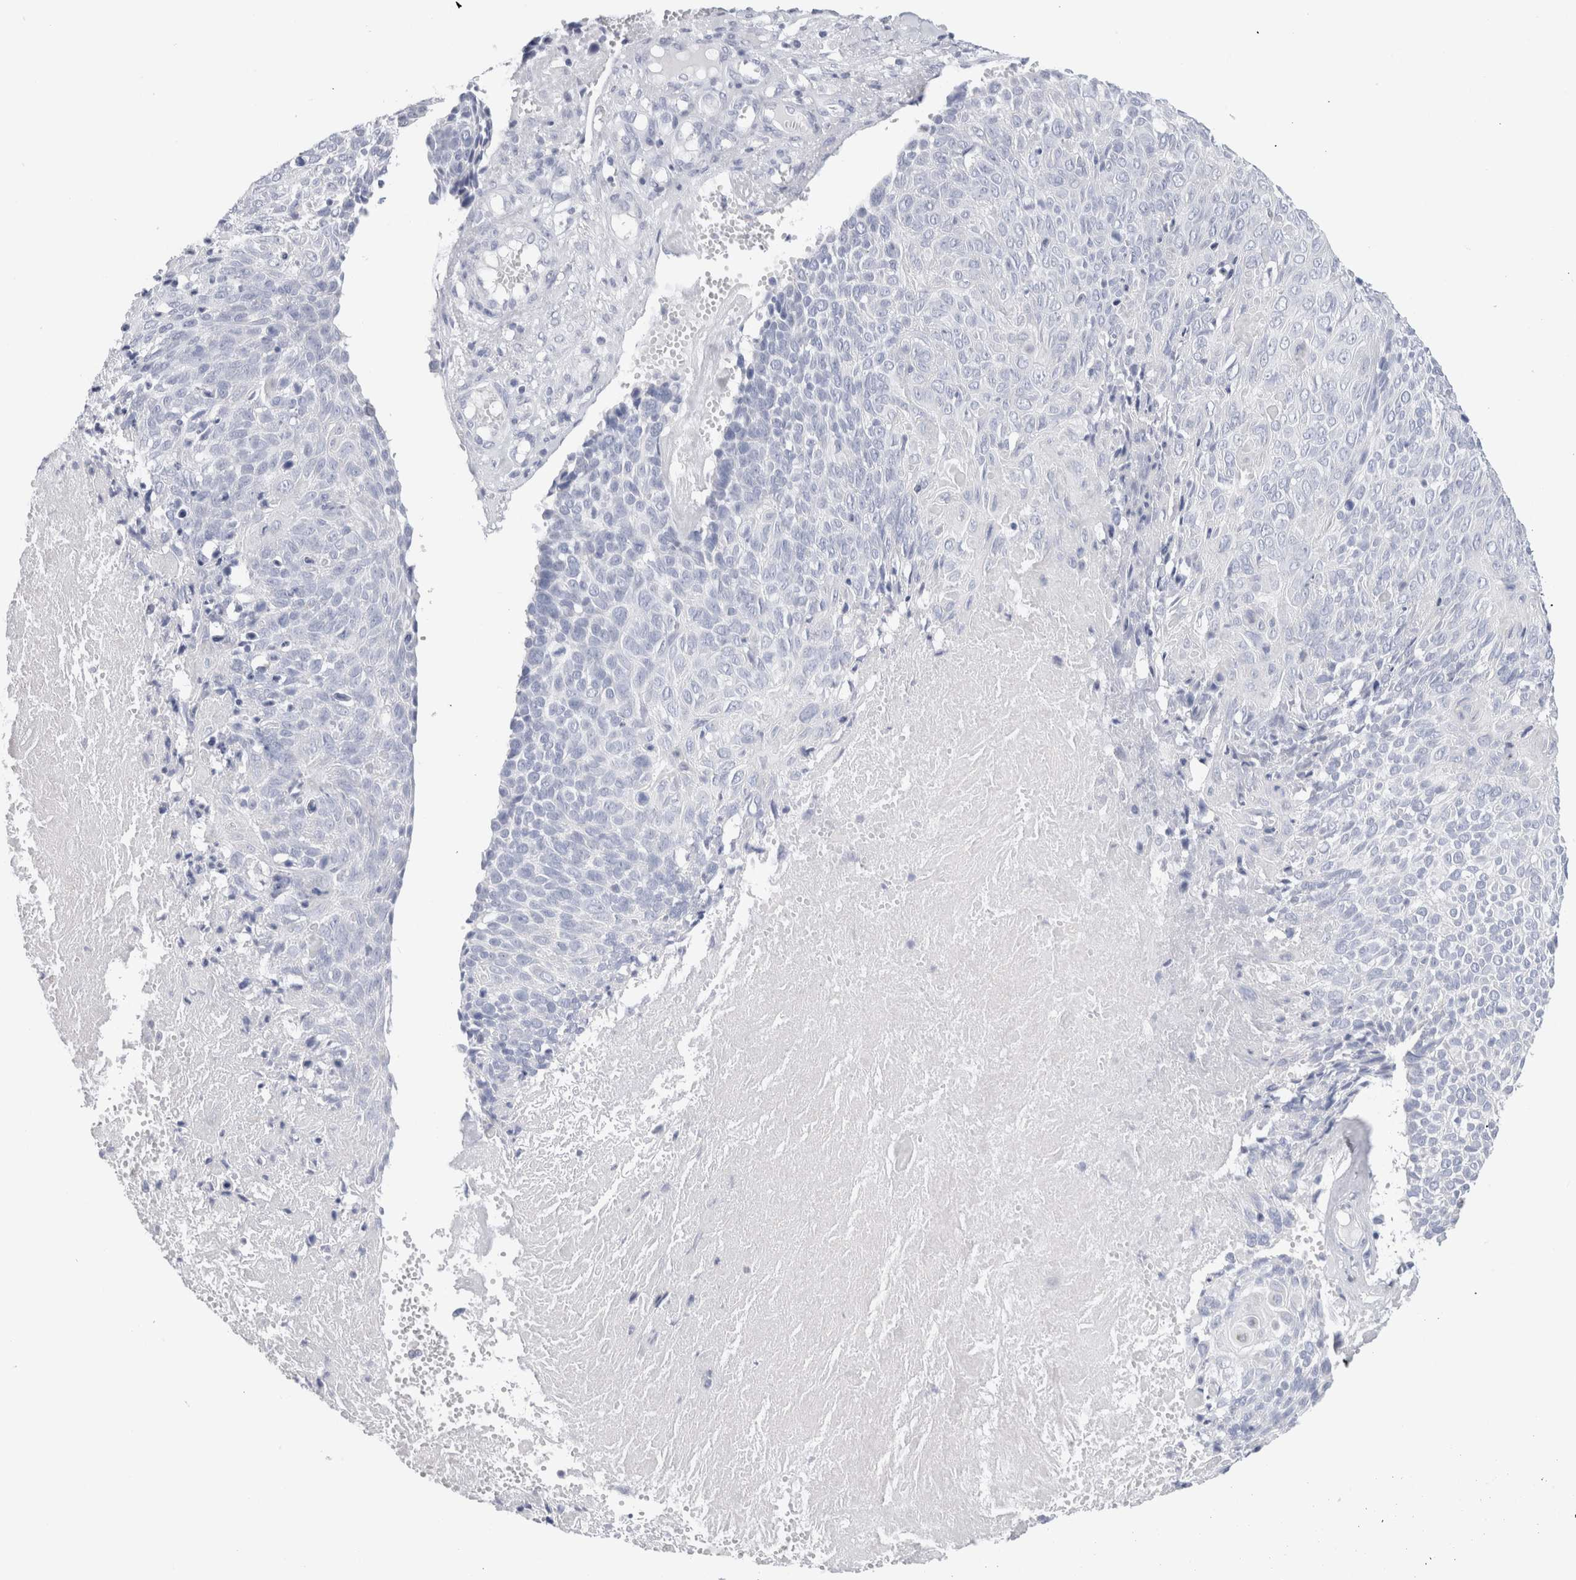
{"staining": {"intensity": "negative", "quantity": "none", "location": "none"}, "tissue": "cervical cancer", "cell_type": "Tumor cells", "image_type": "cancer", "snomed": [{"axis": "morphology", "description": "Squamous cell carcinoma, NOS"}, {"axis": "topography", "description": "Cervix"}], "caption": "Immunohistochemistry (IHC) of cervical cancer (squamous cell carcinoma) reveals no expression in tumor cells. (Stains: DAB (3,3'-diaminobenzidine) IHC with hematoxylin counter stain, Microscopy: brightfield microscopy at high magnification).", "gene": "ECHDC2", "patient": {"sex": "female", "age": 74}}